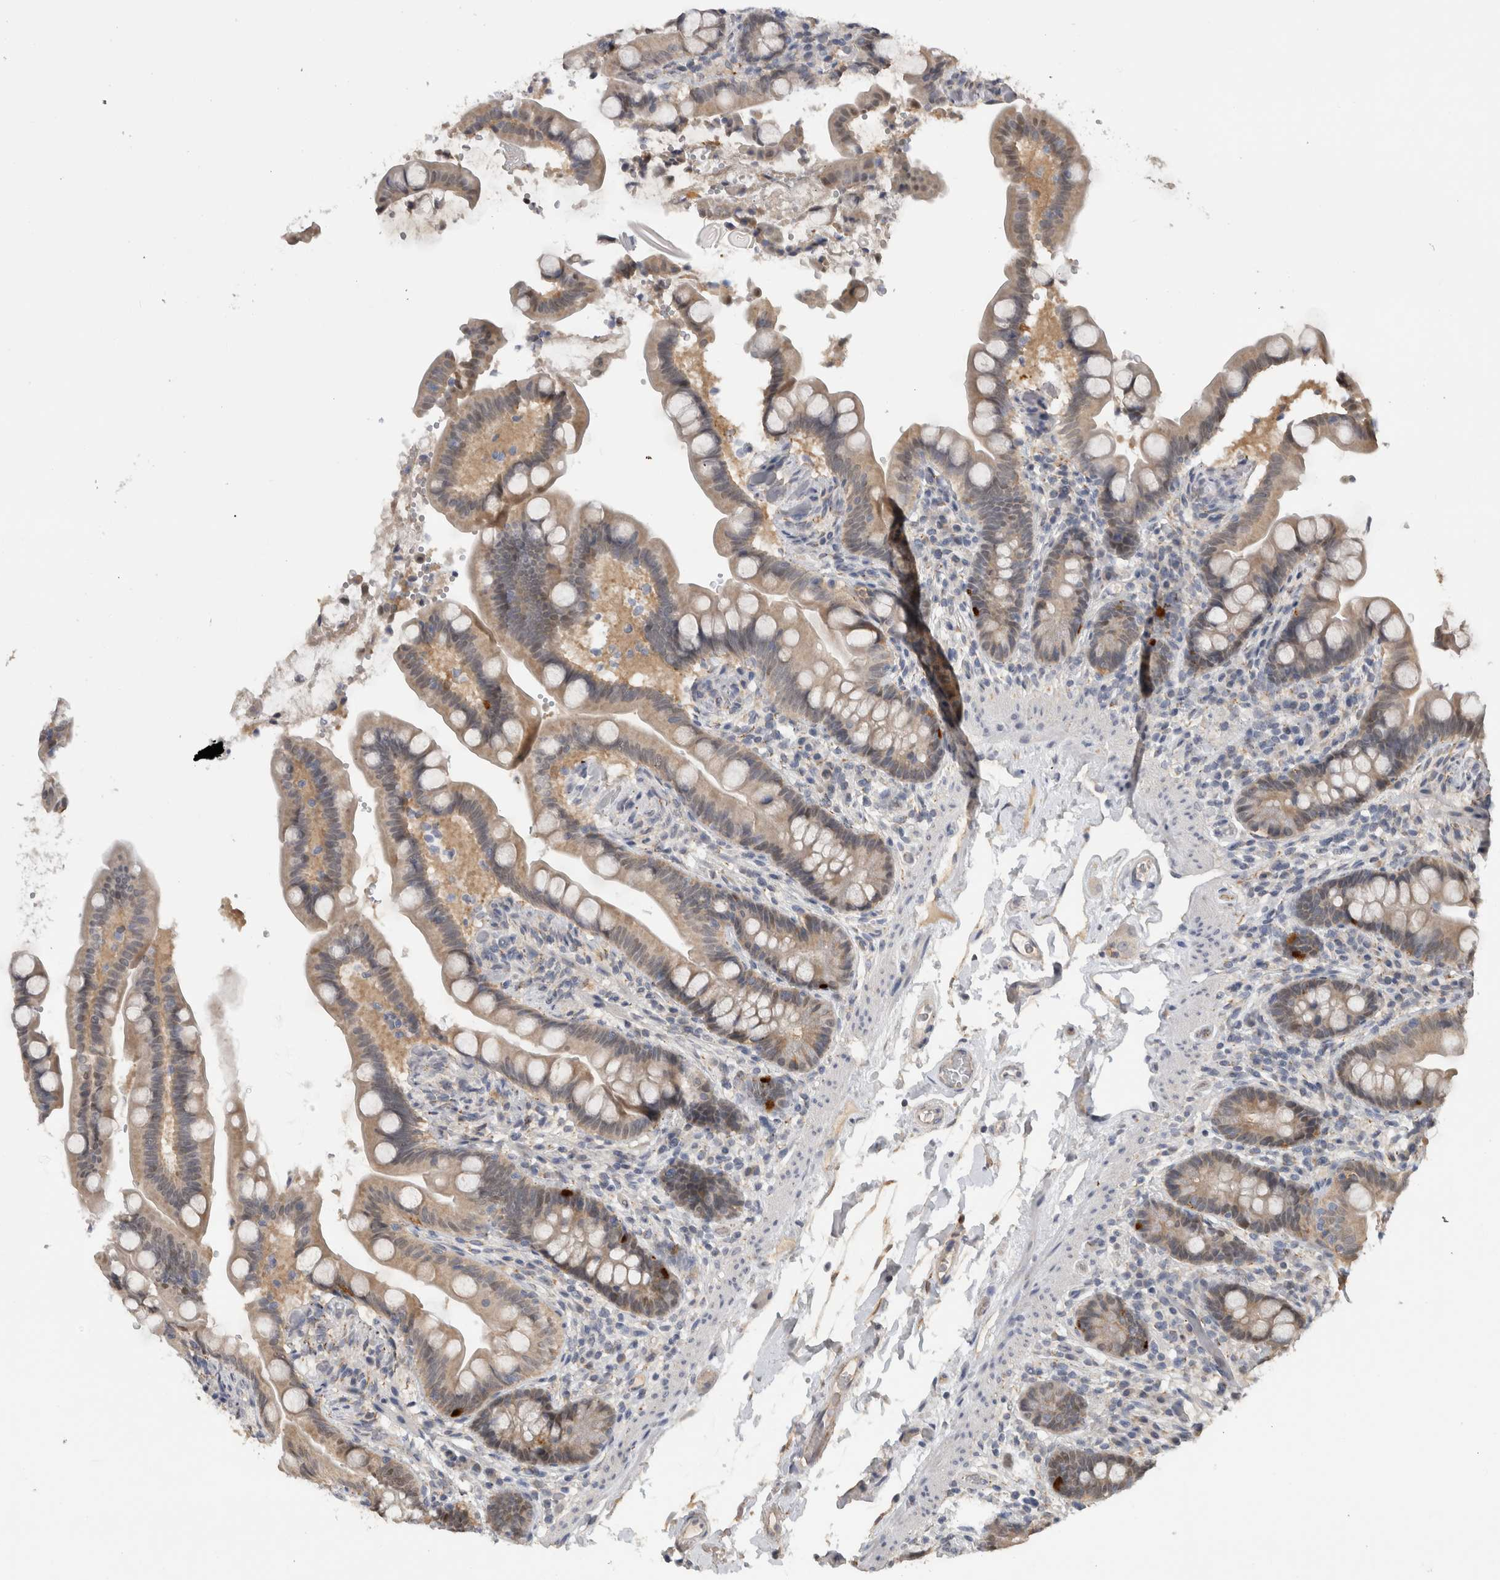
{"staining": {"intensity": "weak", "quantity": ">75%", "location": "cytoplasmic/membranous"}, "tissue": "colon", "cell_type": "Endothelial cells", "image_type": "normal", "snomed": [{"axis": "morphology", "description": "Normal tissue, NOS"}, {"axis": "topography", "description": "Smooth muscle"}, {"axis": "topography", "description": "Colon"}], "caption": "Weak cytoplasmic/membranous staining is identified in about >75% of endothelial cells in normal colon. The protein is stained brown, and the nuclei are stained in blue (DAB (3,3'-diaminobenzidine) IHC with brightfield microscopy, high magnification).", "gene": "DYRK2", "patient": {"sex": "male", "age": 73}}